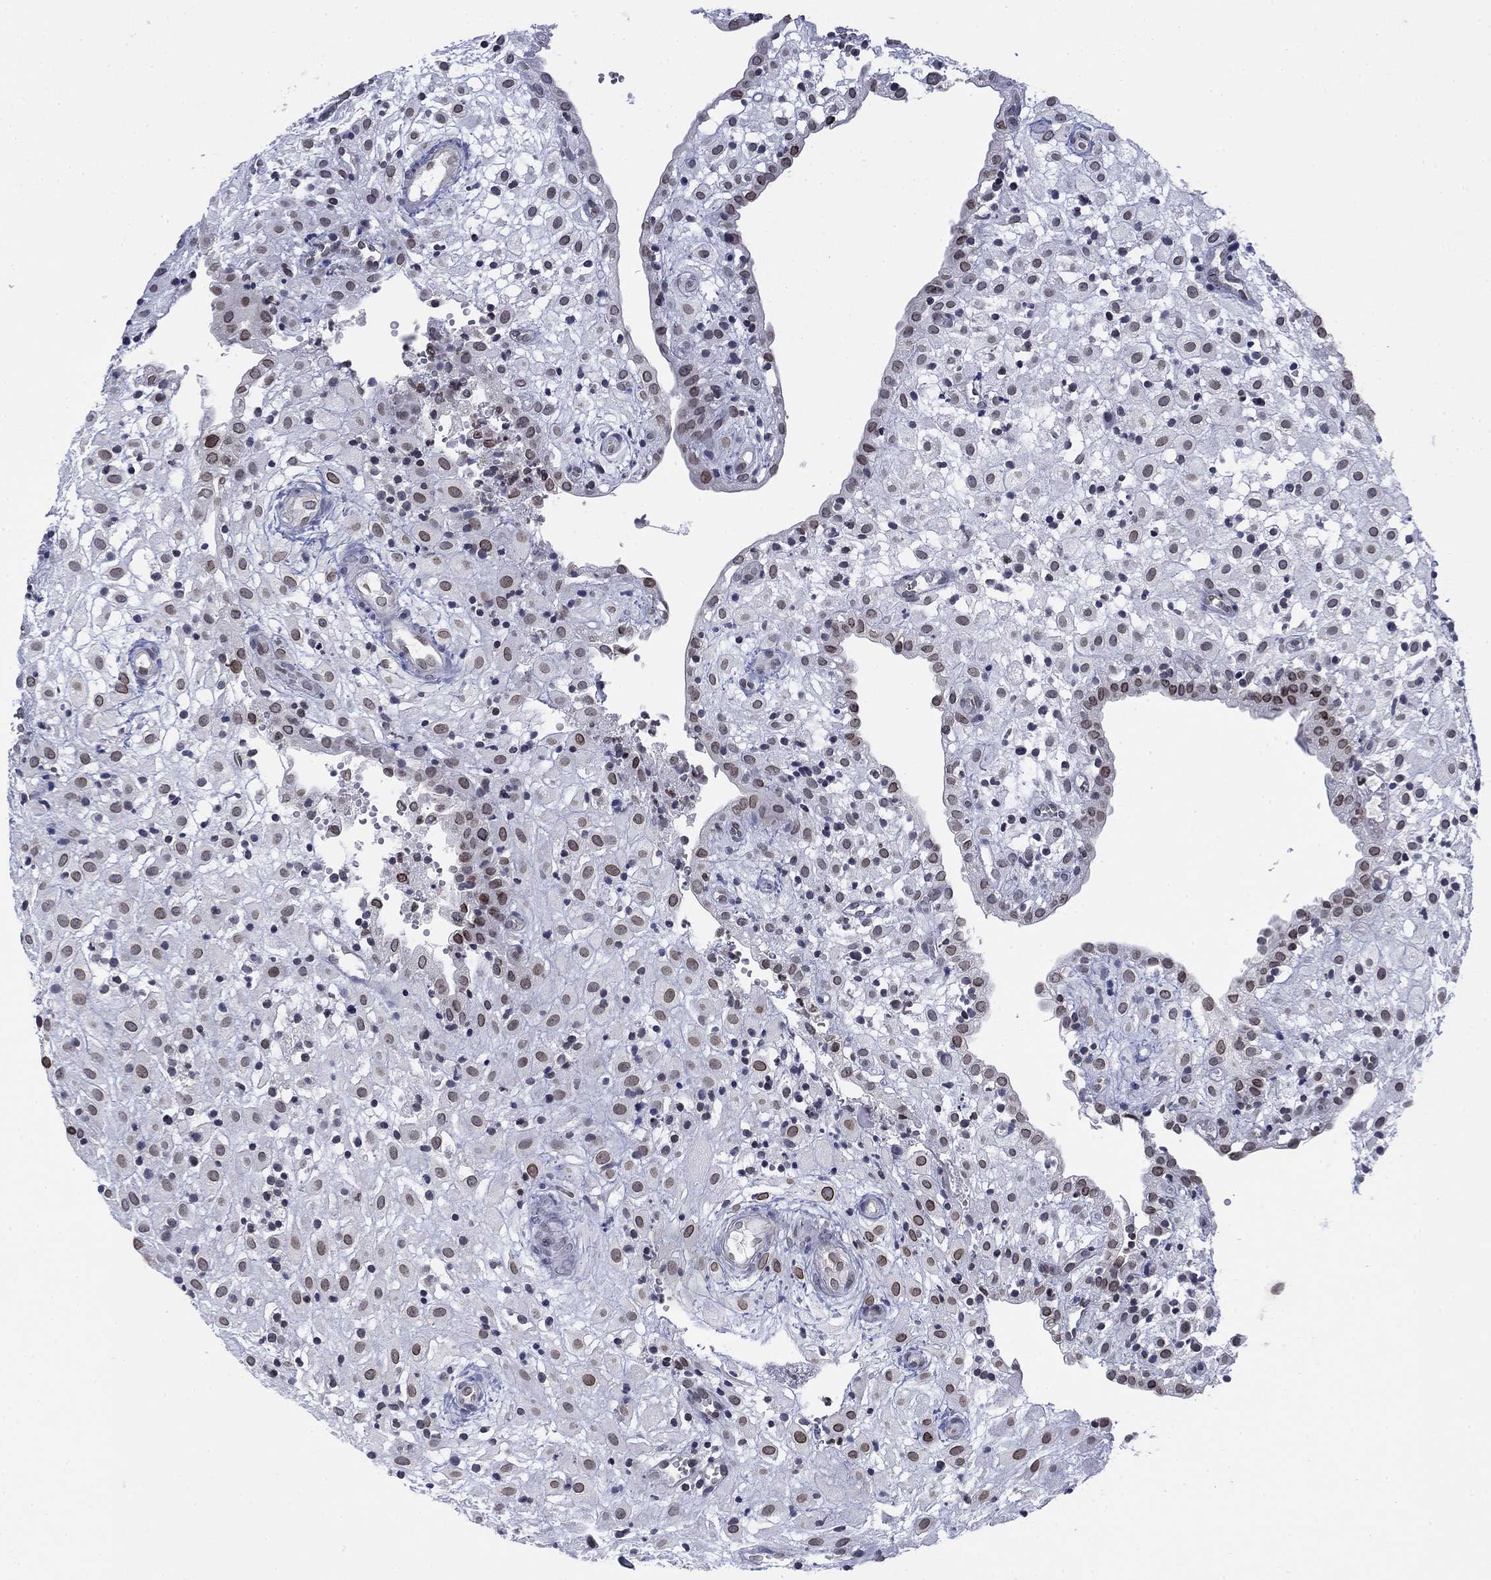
{"staining": {"intensity": "strong", "quantity": "<25%", "location": "cytoplasmic/membranous,nuclear"}, "tissue": "placenta", "cell_type": "Decidual cells", "image_type": "normal", "snomed": [{"axis": "morphology", "description": "Normal tissue, NOS"}, {"axis": "topography", "description": "Placenta"}], "caption": "An IHC image of benign tissue is shown. Protein staining in brown highlights strong cytoplasmic/membranous,nuclear positivity in placenta within decidual cells.", "gene": "TOR1AIP1", "patient": {"sex": "female", "age": 24}}